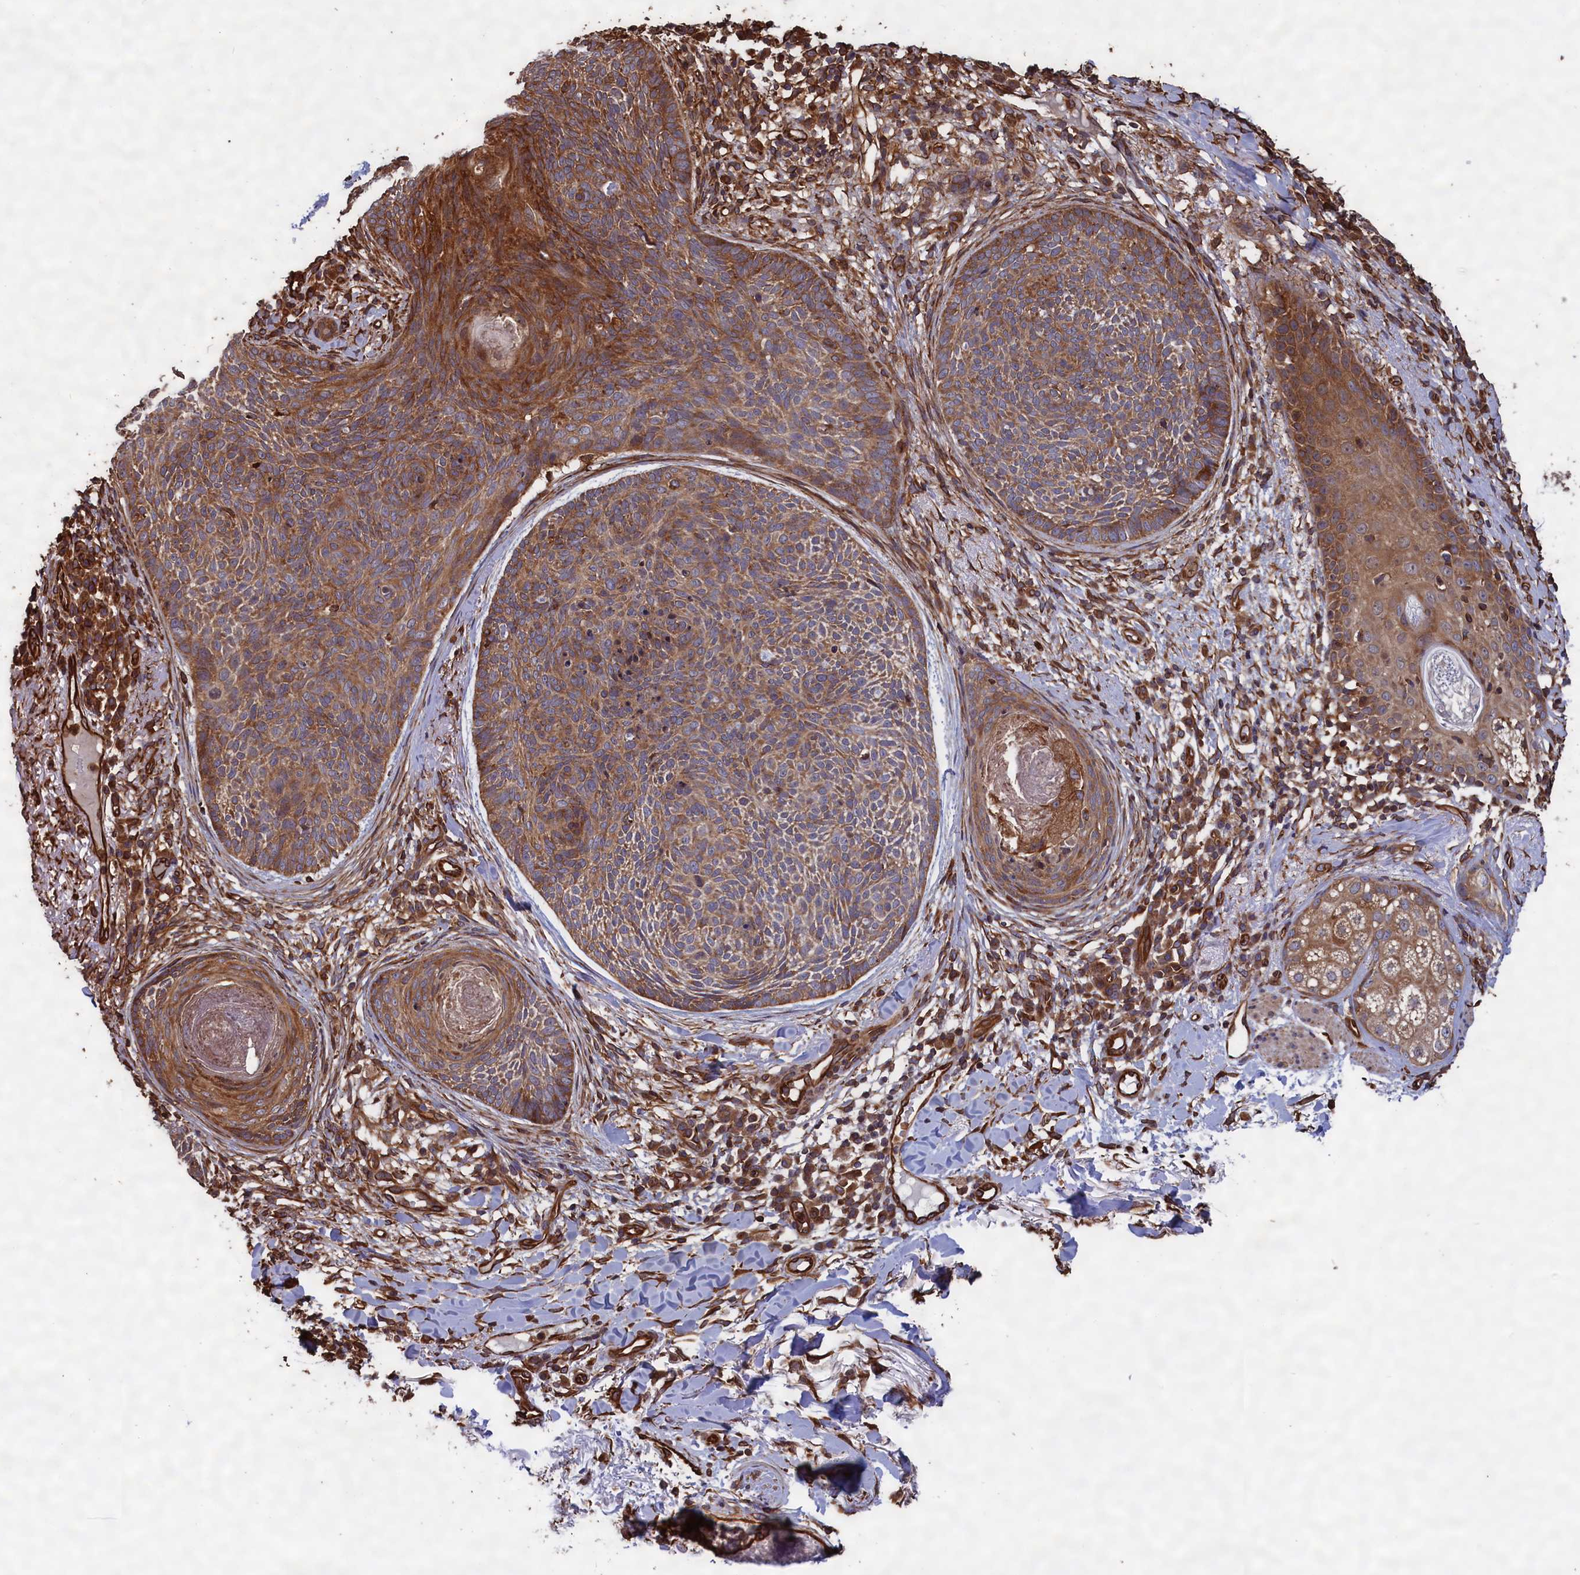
{"staining": {"intensity": "strong", "quantity": "25%-75%", "location": "cytoplasmic/membranous"}, "tissue": "skin cancer", "cell_type": "Tumor cells", "image_type": "cancer", "snomed": [{"axis": "morphology", "description": "Basal cell carcinoma"}, {"axis": "topography", "description": "Skin"}], "caption": "Immunohistochemistry (IHC) histopathology image of neoplastic tissue: human skin cancer (basal cell carcinoma) stained using IHC exhibits high levels of strong protein expression localized specifically in the cytoplasmic/membranous of tumor cells, appearing as a cytoplasmic/membranous brown color.", "gene": "CCDC124", "patient": {"sex": "male", "age": 85}}